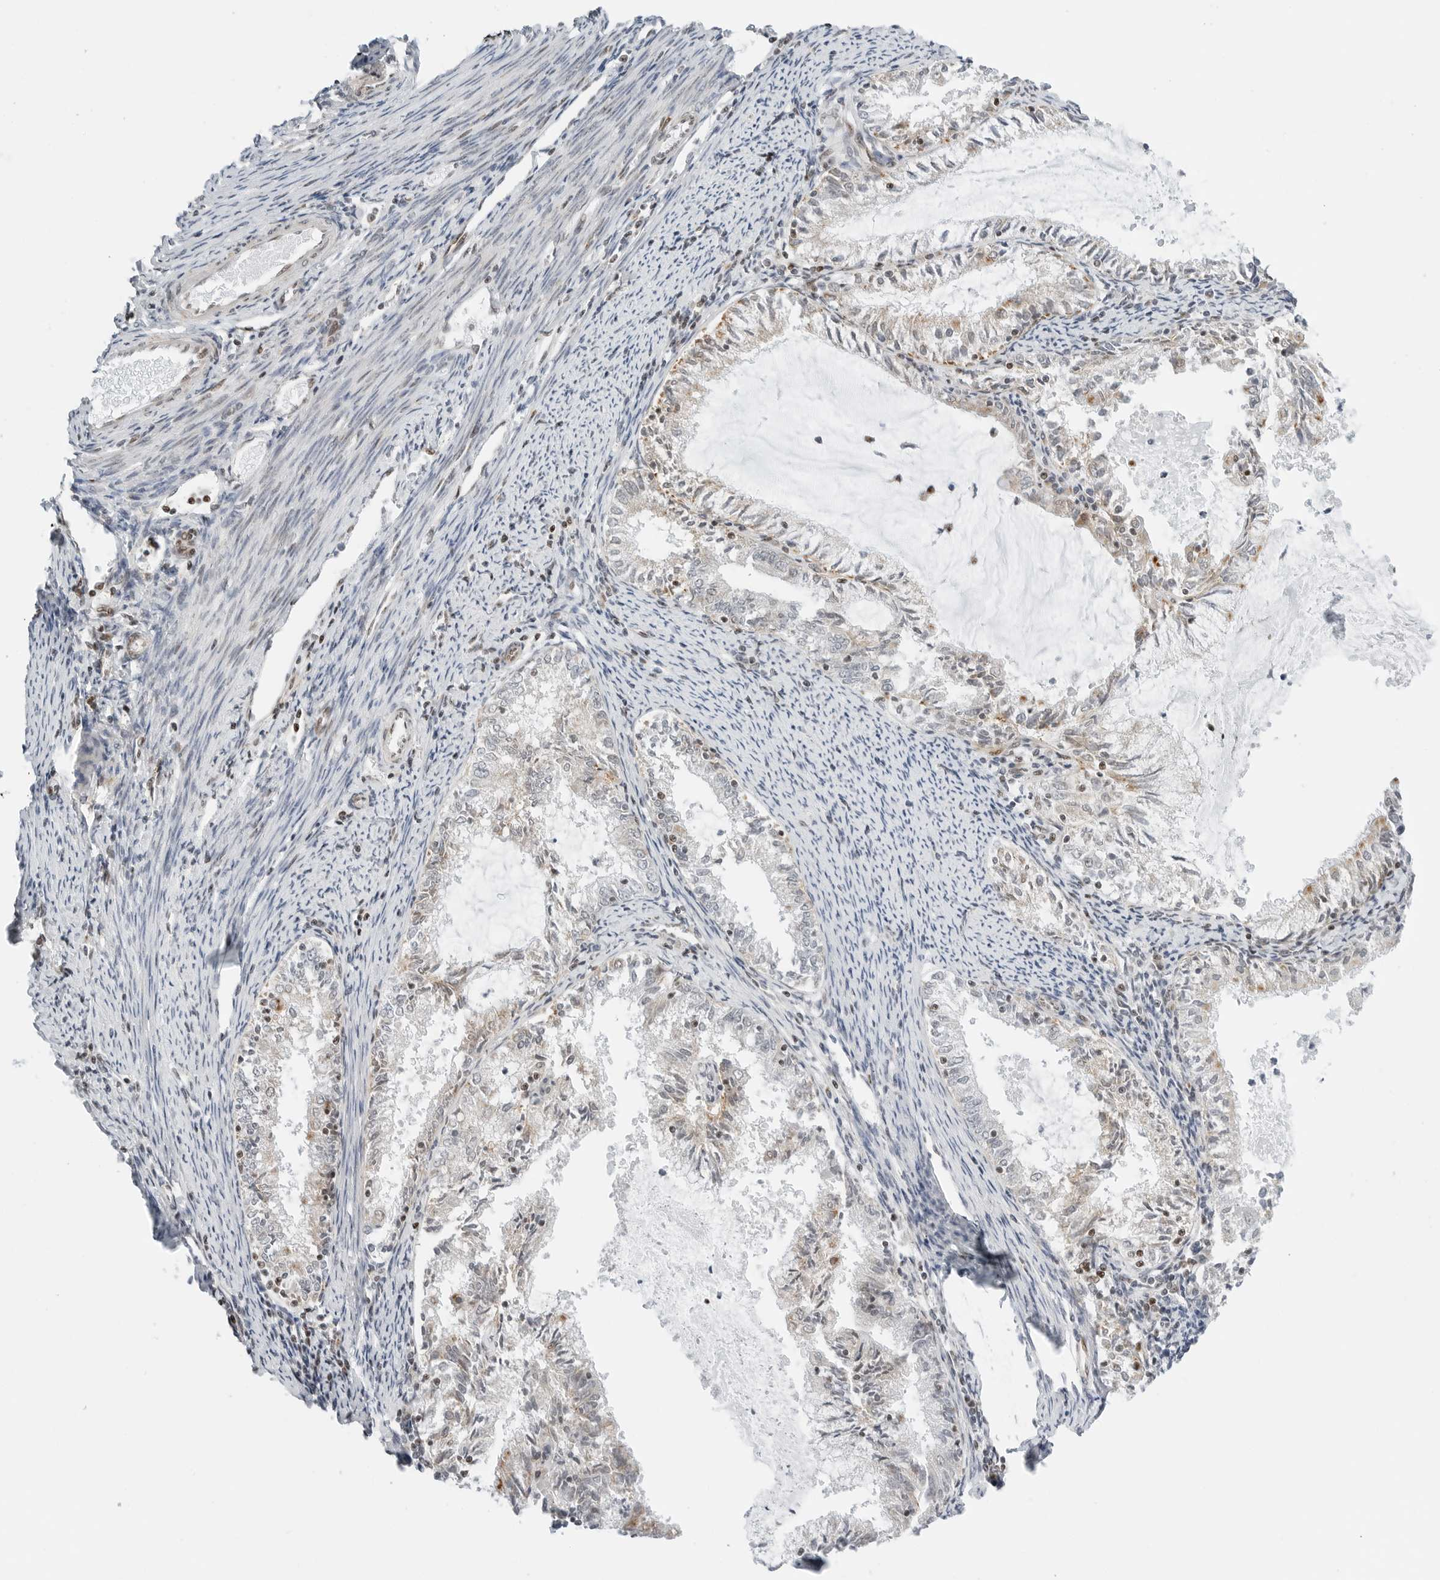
{"staining": {"intensity": "moderate", "quantity": "<25%", "location": "cytoplasmic/membranous"}, "tissue": "endometrial cancer", "cell_type": "Tumor cells", "image_type": "cancer", "snomed": [{"axis": "morphology", "description": "Adenocarcinoma, NOS"}, {"axis": "topography", "description": "Endometrium"}], "caption": "Tumor cells show low levels of moderate cytoplasmic/membranous positivity in approximately <25% of cells in human endometrial cancer.", "gene": "RIMKLA", "patient": {"sex": "female", "age": 57}}